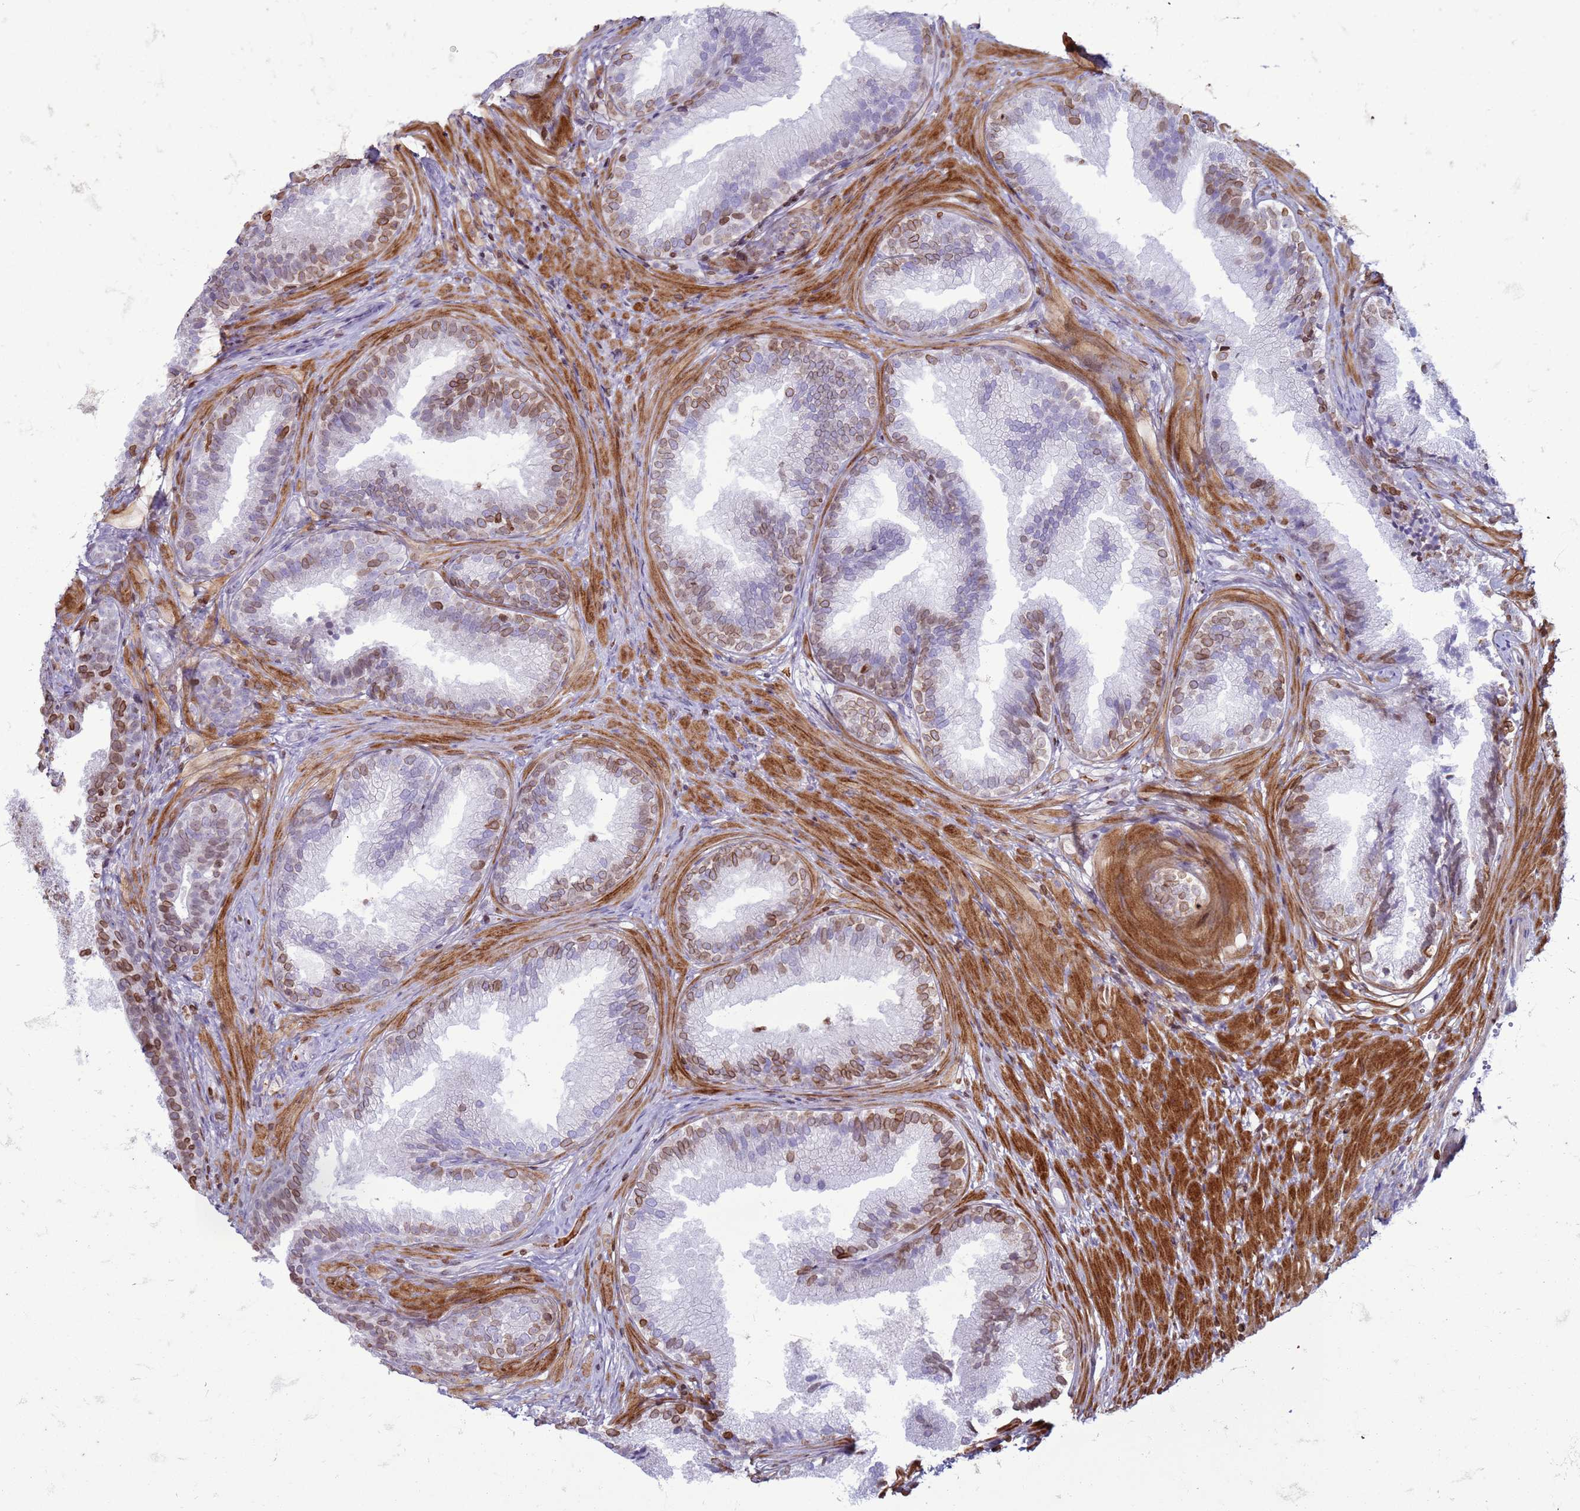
{"staining": {"intensity": "moderate", "quantity": "<25%", "location": "cytoplasmic/membranous,nuclear"}, "tissue": "prostate", "cell_type": "Glandular cells", "image_type": "normal", "snomed": [{"axis": "morphology", "description": "Normal tissue, NOS"}, {"axis": "topography", "description": "Prostate"}], "caption": "Prostate stained with a brown dye exhibits moderate cytoplasmic/membranous,nuclear positive positivity in approximately <25% of glandular cells.", "gene": "METTL25B", "patient": {"sex": "male", "age": 76}}